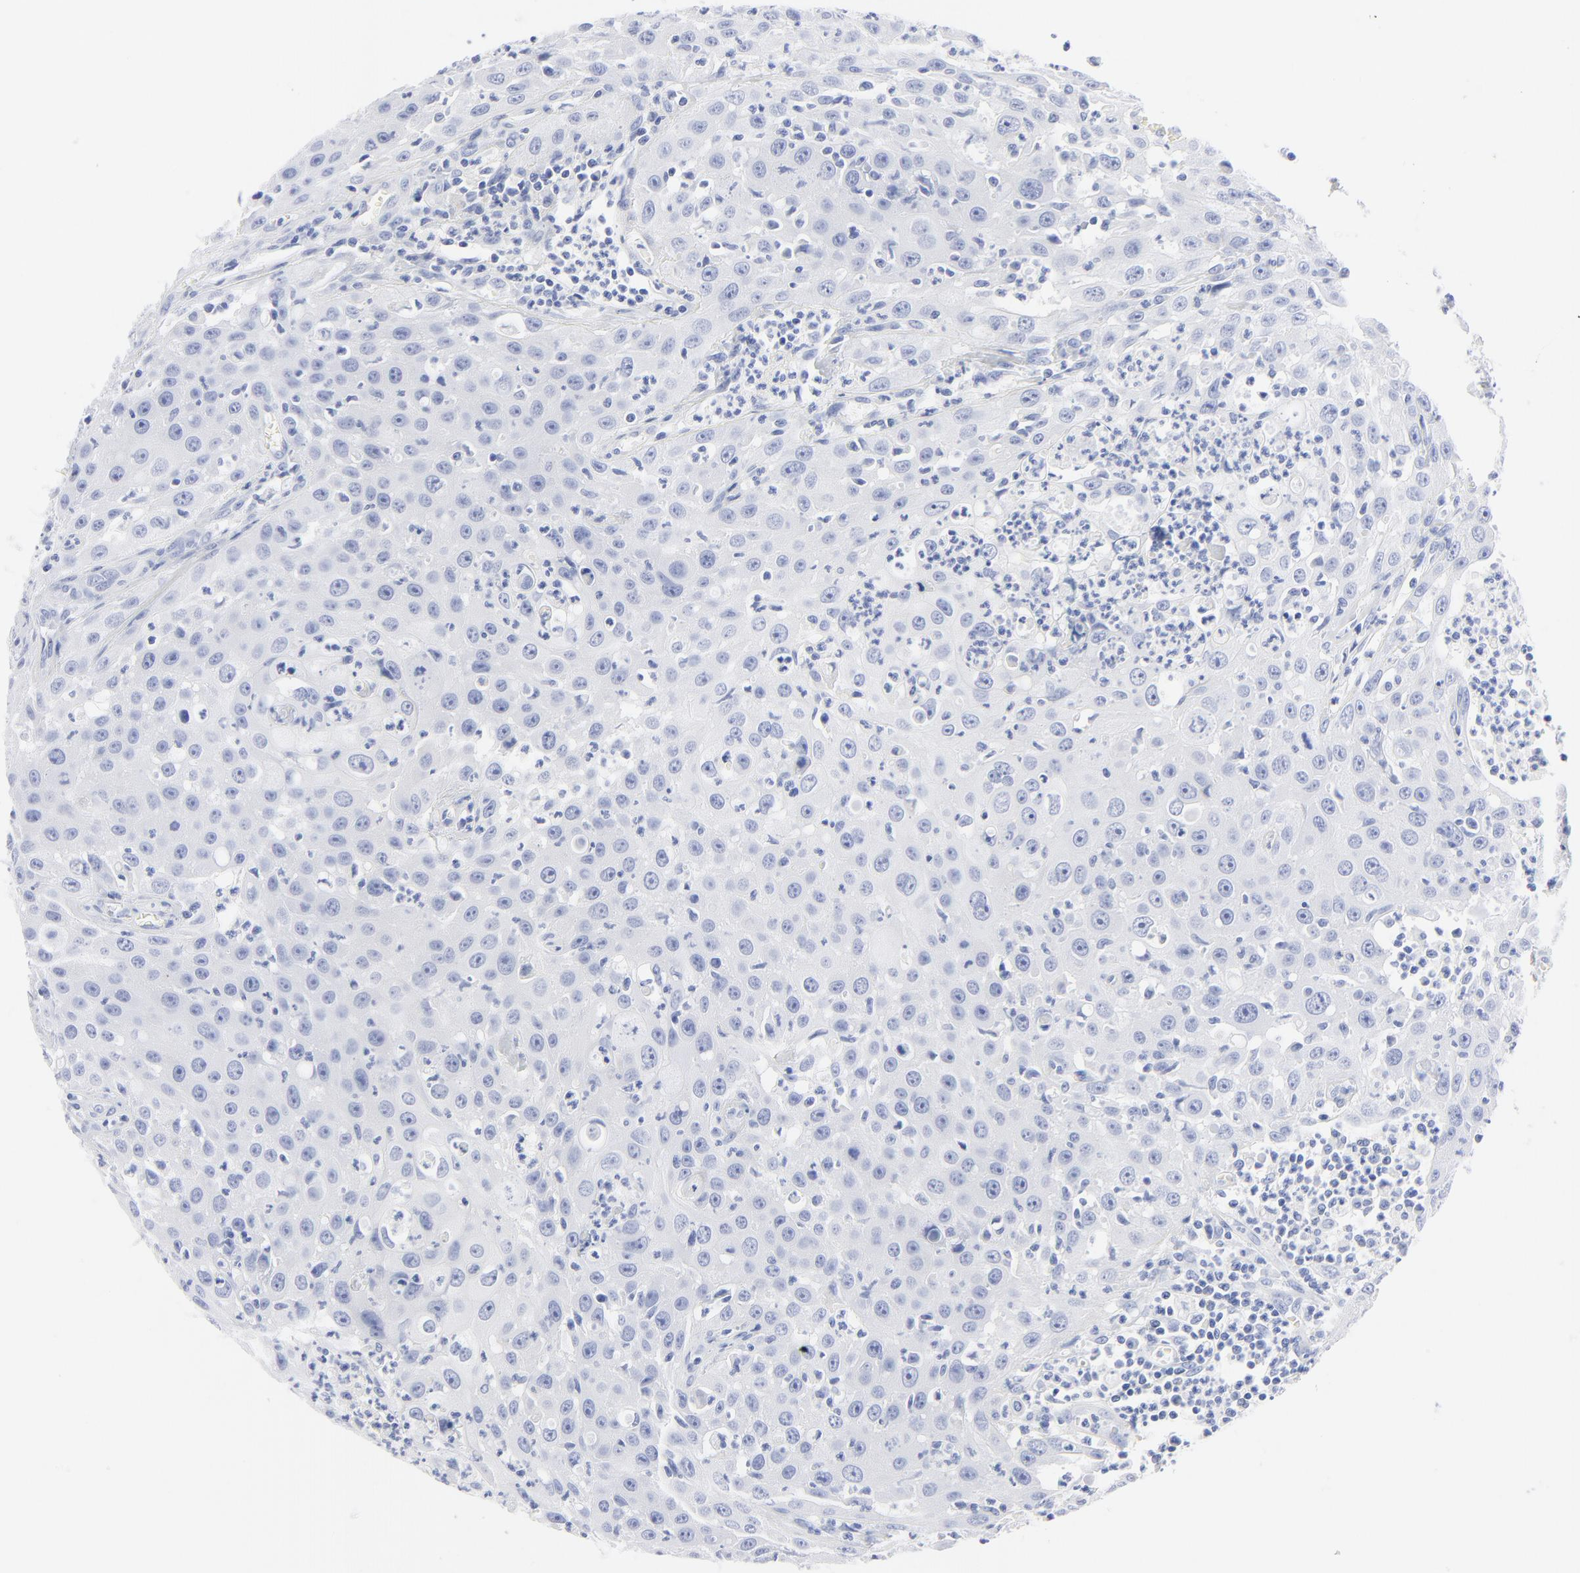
{"staining": {"intensity": "negative", "quantity": "none", "location": "none"}, "tissue": "urothelial cancer", "cell_type": "Tumor cells", "image_type": "cancer", "snomed": [{"axis": "morphology", "description": "Urothelial carcinoma, High grade"}, {"axis": "topography", "description": "Urinary bladder"}], "caption": "This is an IHC micrograph of urothelial cancer. There is no expression in tumor cells.", "gene": "PSD3", "patient": {"sex": "male", "age": 66}}